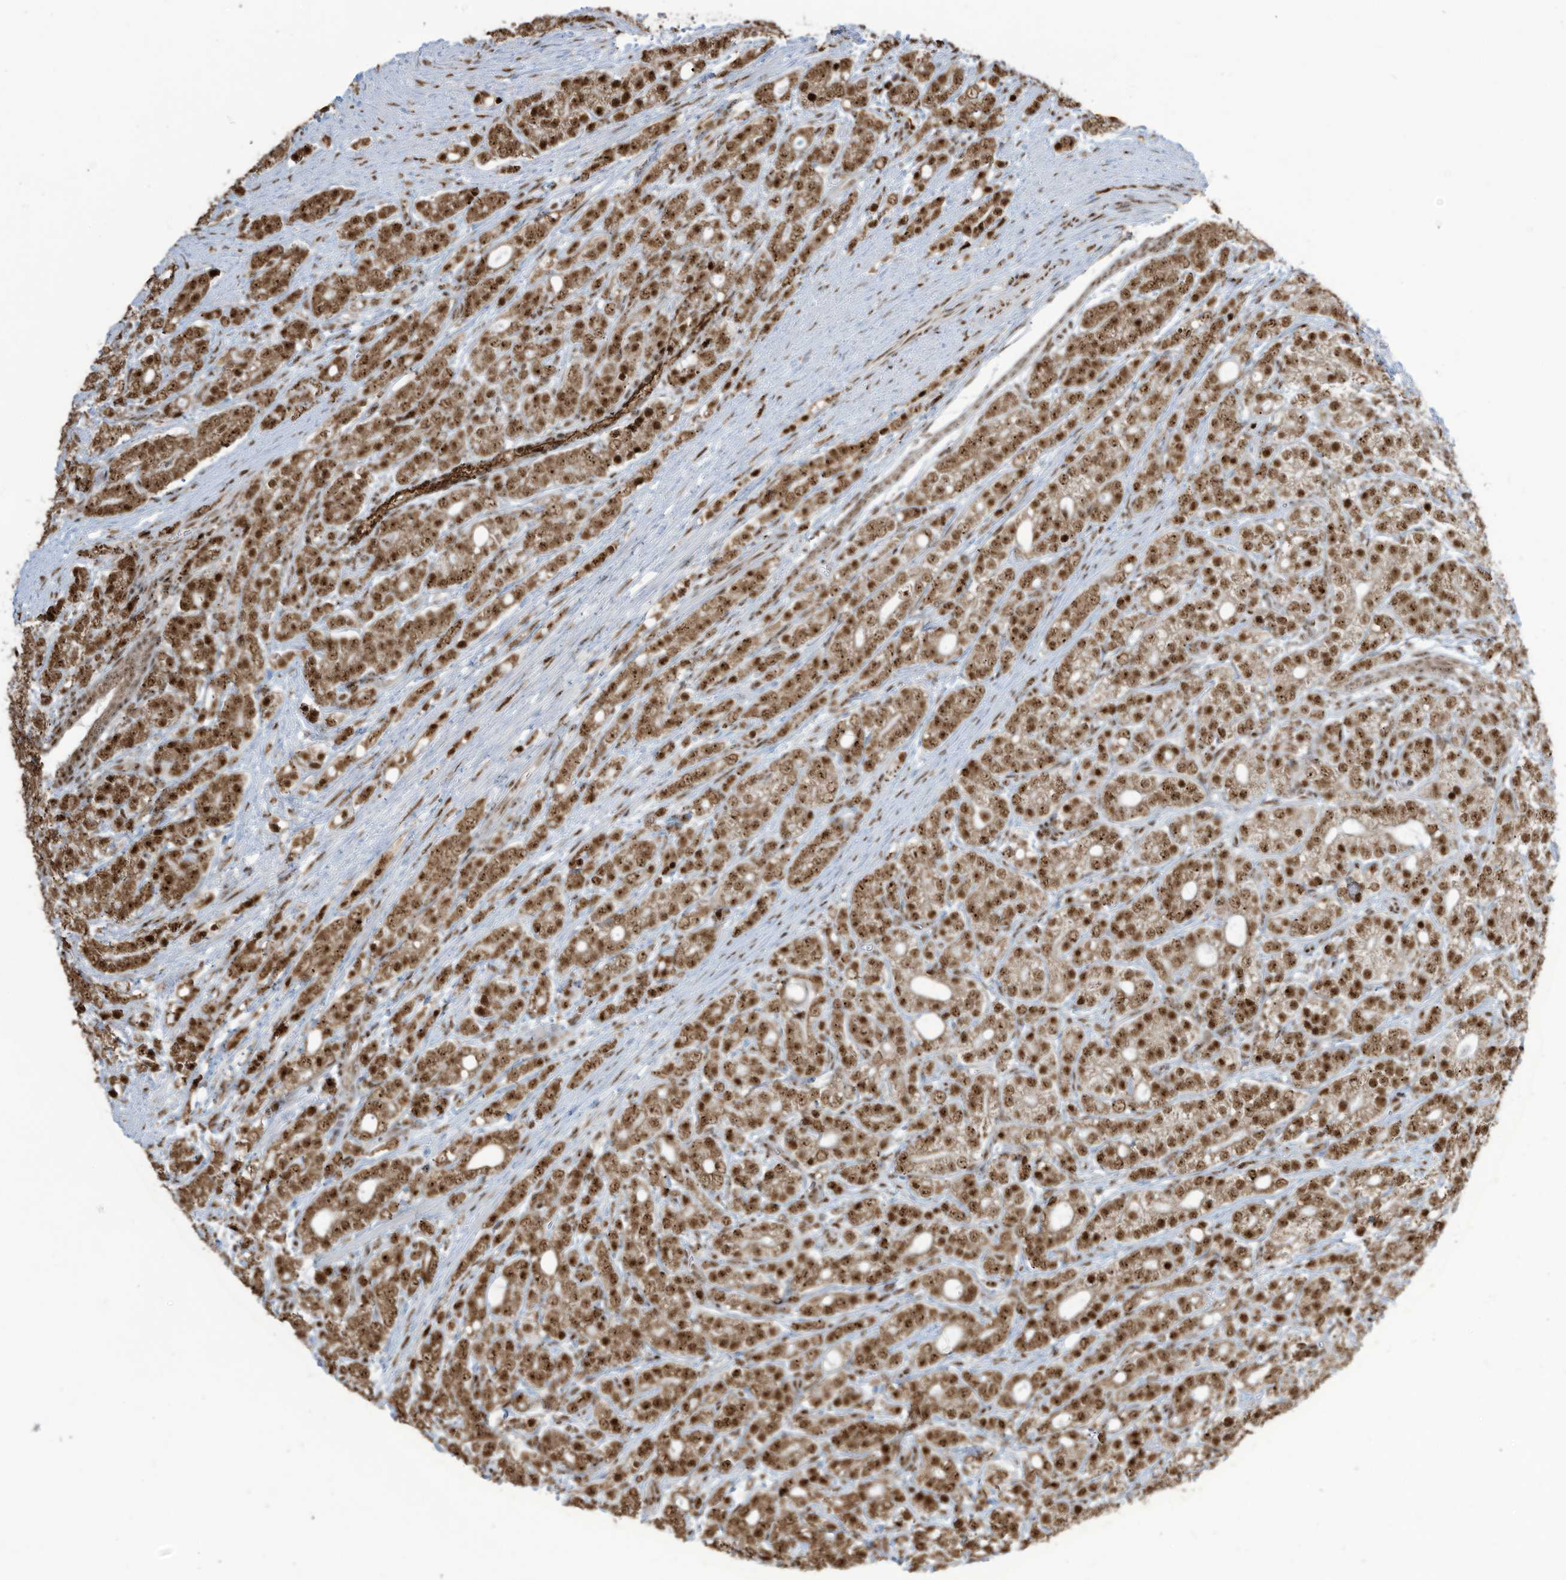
{"staining": {"intensity": "moderate", "quantity": ">75%", "location": "cytoplasmic/membranous,nuclear"}, "tissue": "prostate cancer", "cell_type": "Tumor cells", "image_type": "cancer", "snomed": [{"axis": "morphology", "description": "Adenocarcinoma, High grade"}, {"axis": "topography", "description": "Prostate"}], "caption": "Protein staining shows moderate cytoplasmic/membranous and nuclear staining in about >75% of tumor cells in prostate cancer.", "gene": "LBH", "patient": {"sex": "male", "age": 57}}